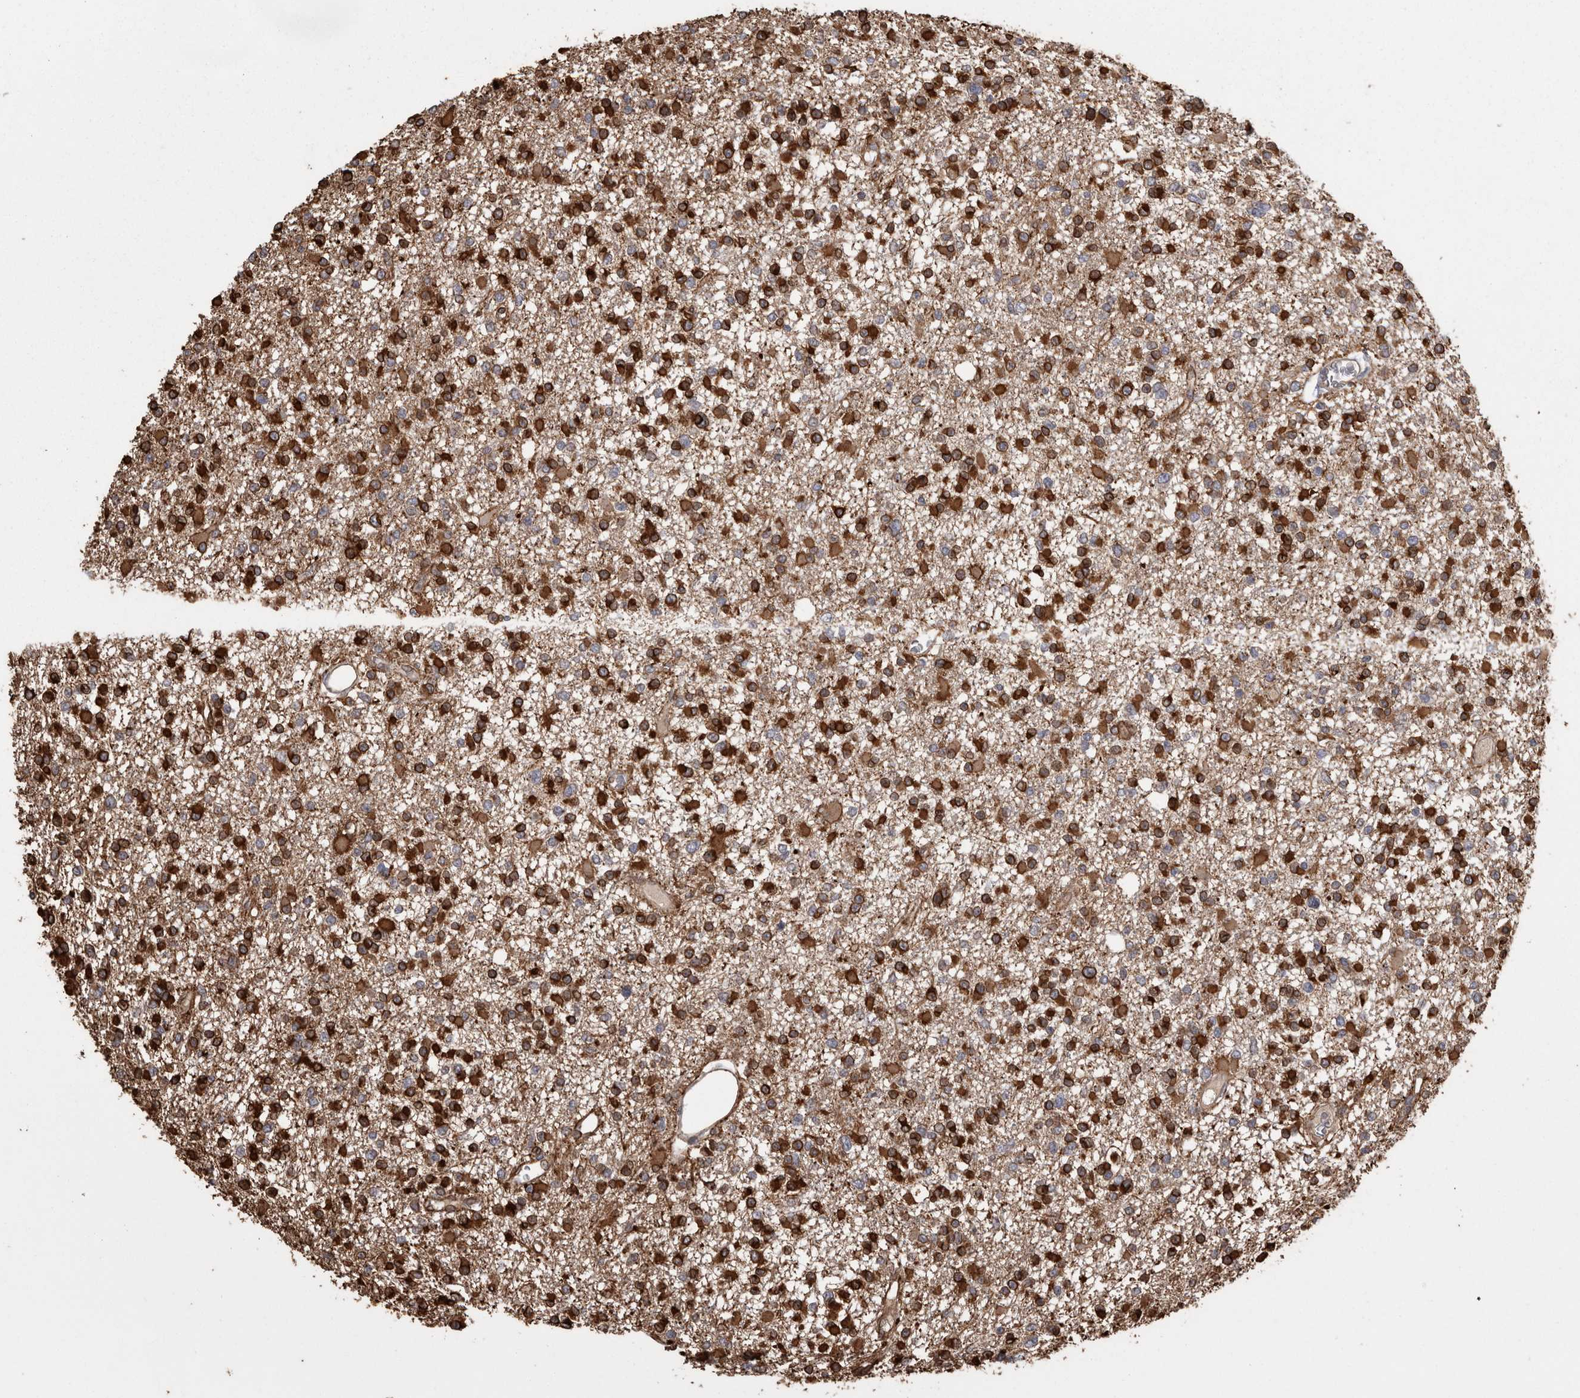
{"staining": {"intensity": "strong", "quantity": ">75%", "location": "cytoplasmic/membranous"}, "tissue": "glioma", "cell_type": "Tumor cells", "image_type": "cancer", "snomed": [{"axis": "morphology", "description": "Glioma, malignant, Low grade"}, {"axis": "topography", "description": "Brain"}], "caption": "Malignant glioma (low-grade) tissue demonstrates strong cytoplasmic/membranous staining in approximately >75% of tumor cells", "gene": "PON2", "patient": {"sex": "female", "age": 22}}